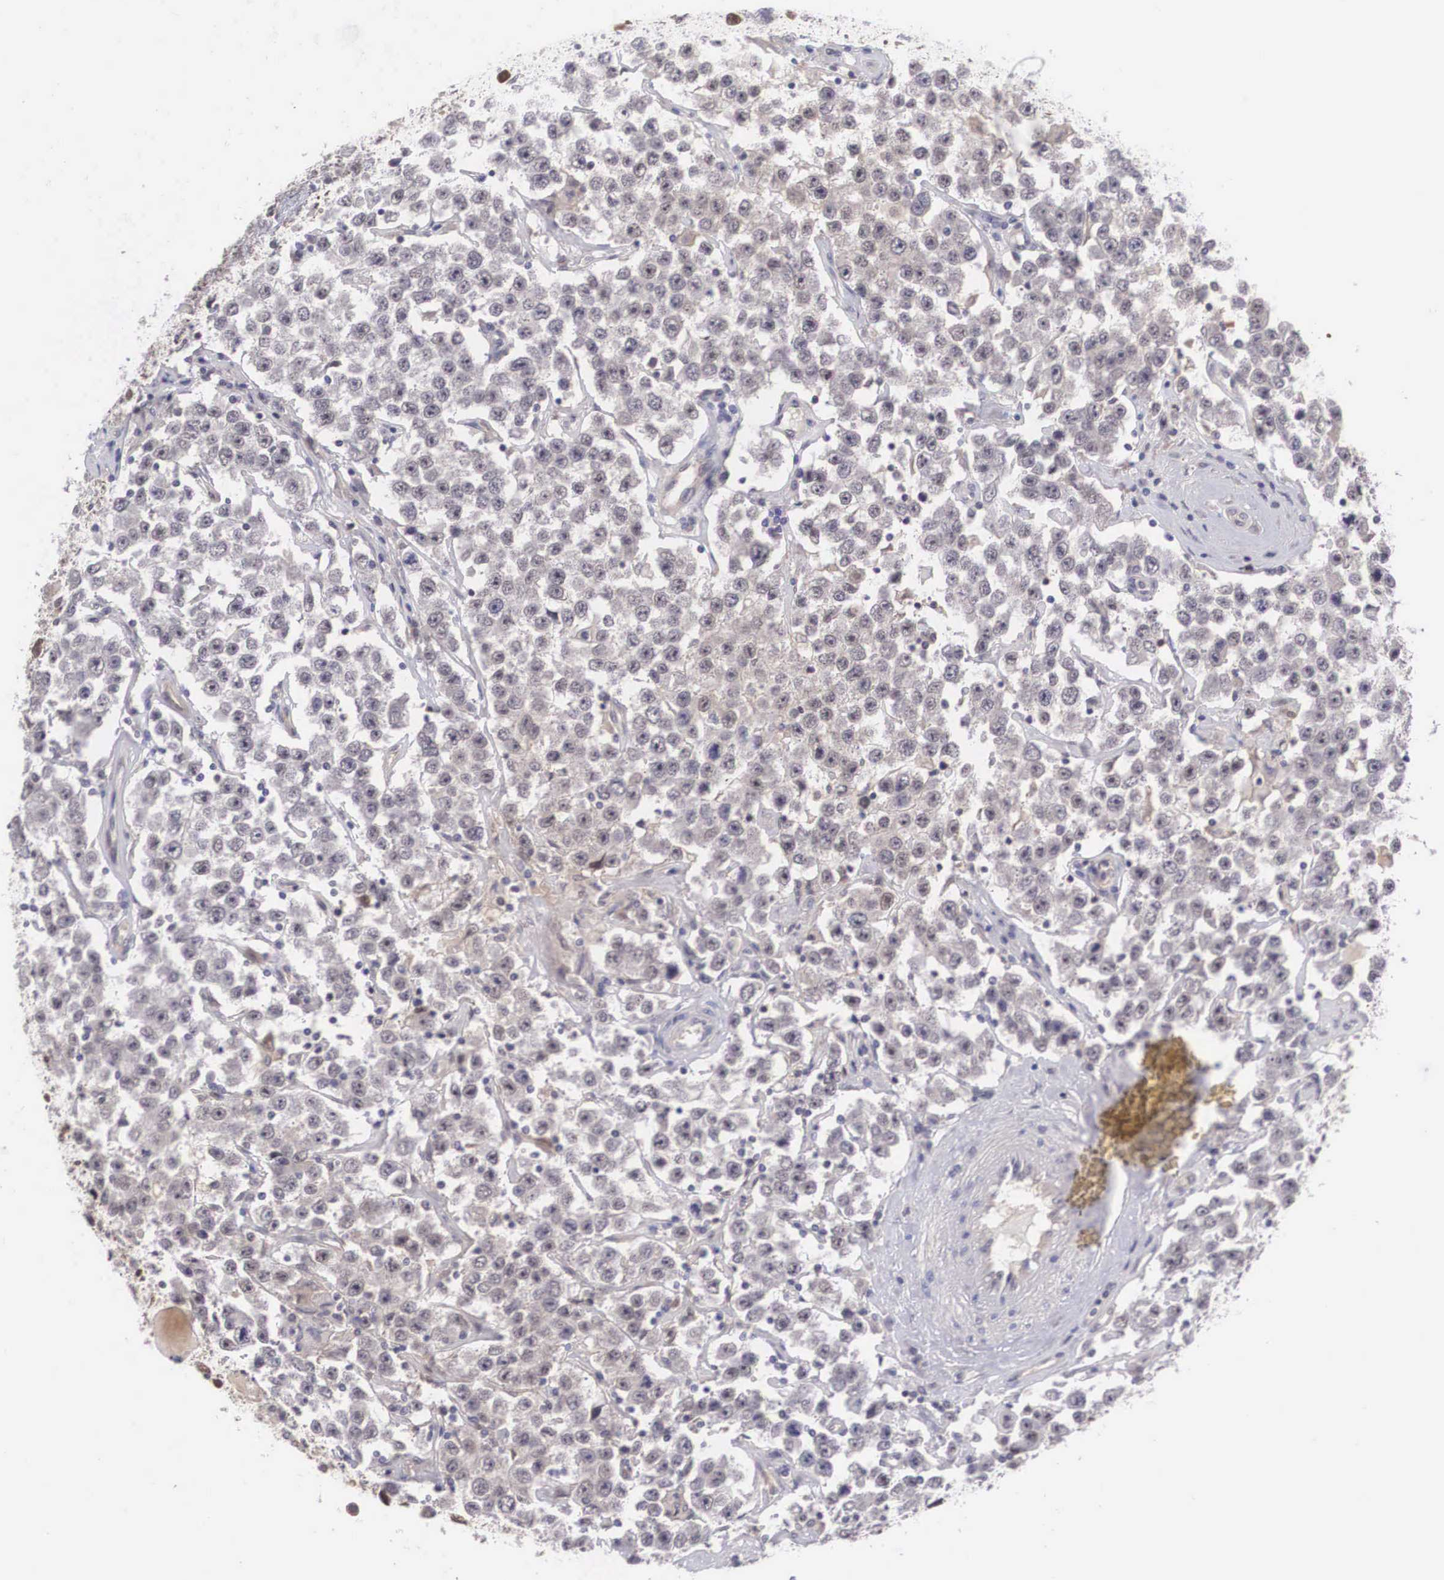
{"staining": {"intensity": "negative", "quantity": "none", "location": "none"}, "tissue": "testis cancer", "cell_type": "Tumor cells", "image_type": "cancer", "snomed": [{"axis": "morphology", "description": "Seminoma, NOS"}, {"axis": "topography", "description": "Testis"}], "caption": "Tumor cells are negative for brown protein staining in testis cancer. (IHC, brightfield microscopy, high magnification).", "gene": "NINL", "patient": {"sex": "male", "age": 52}}